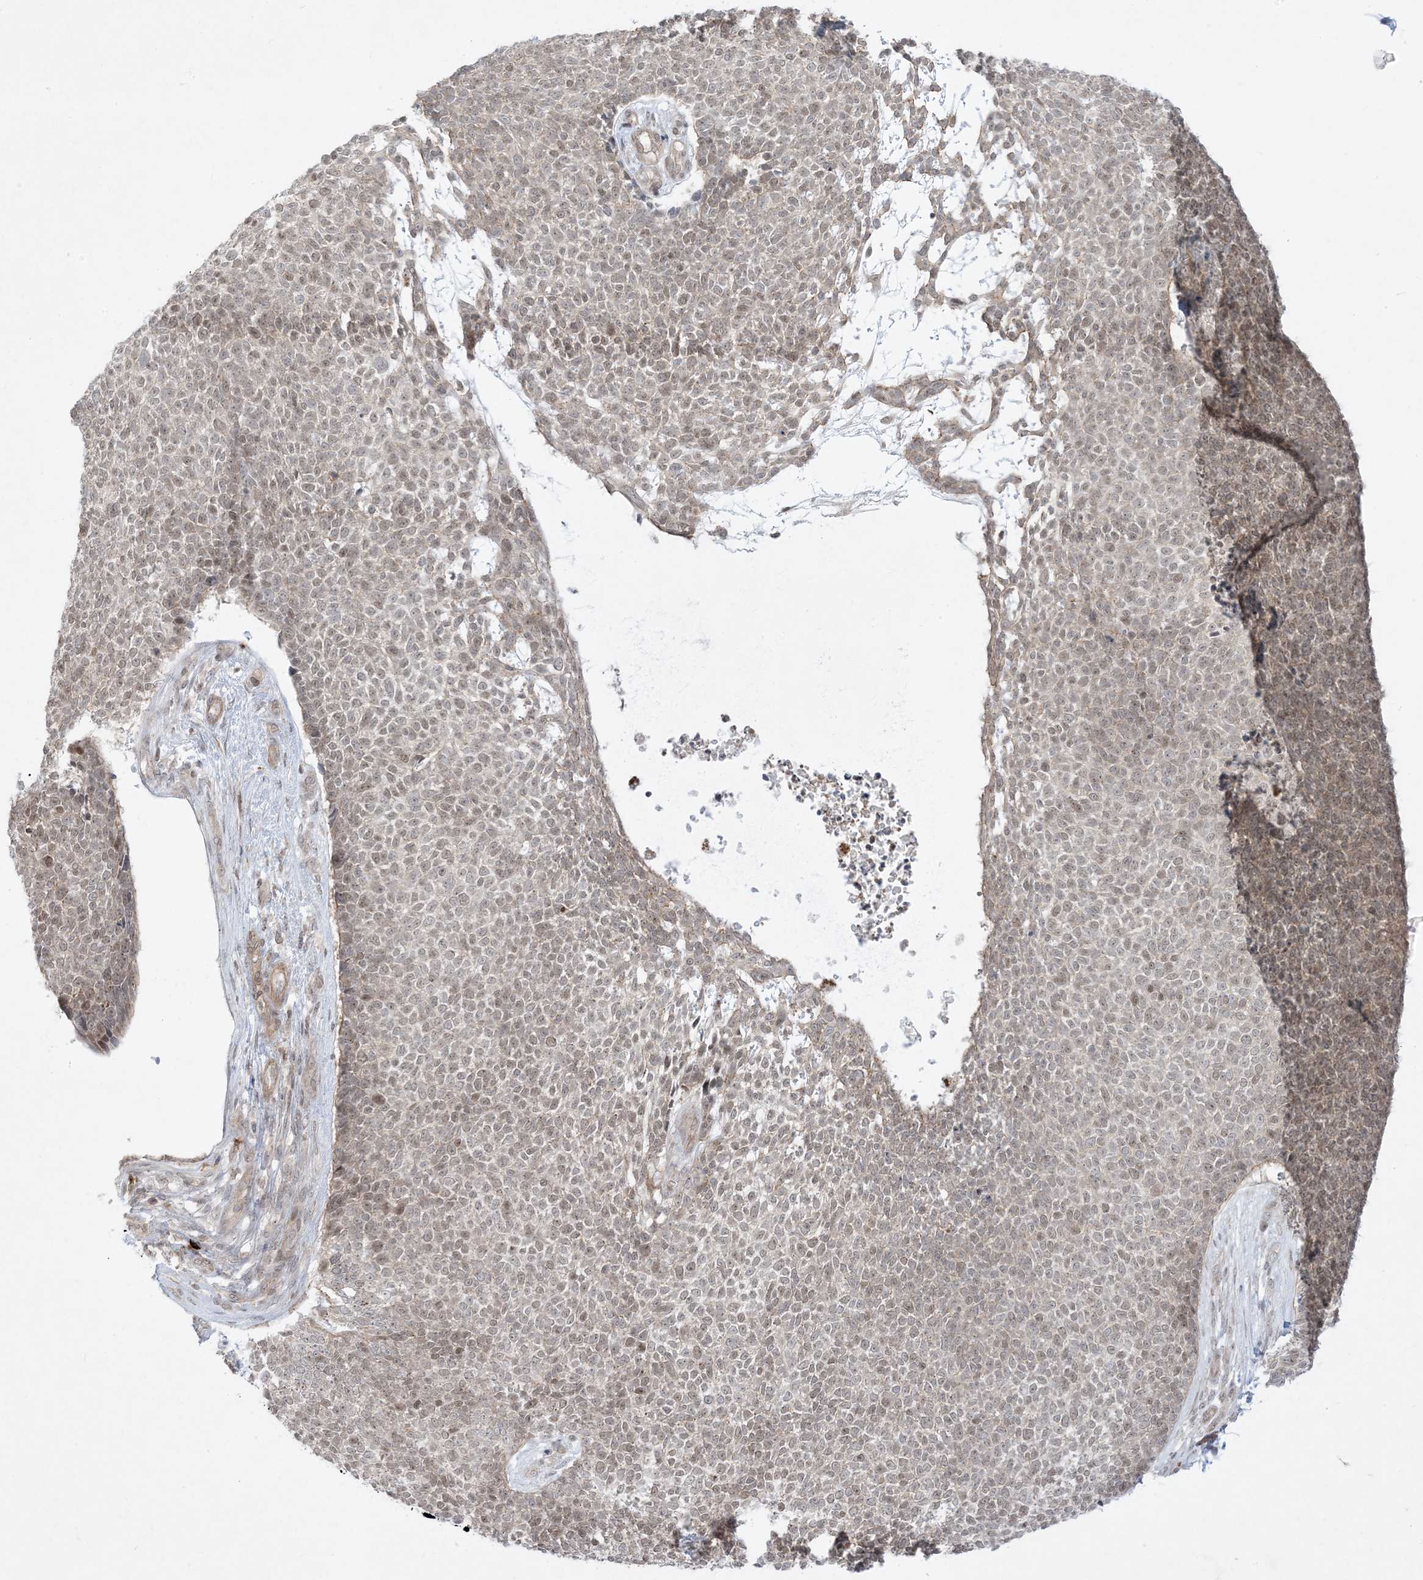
{"staining": {"intensity": "weak", "quantity": ">75%", "location": "nuclear"}, "tissue": "skin cancer", "cell_type": "Tumor cells", "image_type": "cancer", "snomed": [{"axis": "morphology", "description": "Basal cell carcinoma"}, {"axis": "topography", "description": "Skin"}], "caption": "Immunohistochemistry (IHC) of human skin cancer (basal cell carcinoma) reveals low levels of weak nuclear positivity in about >75% of tumor cells.", "gene": "PTK6", "patient": {"sex": "female", "age": 84}}